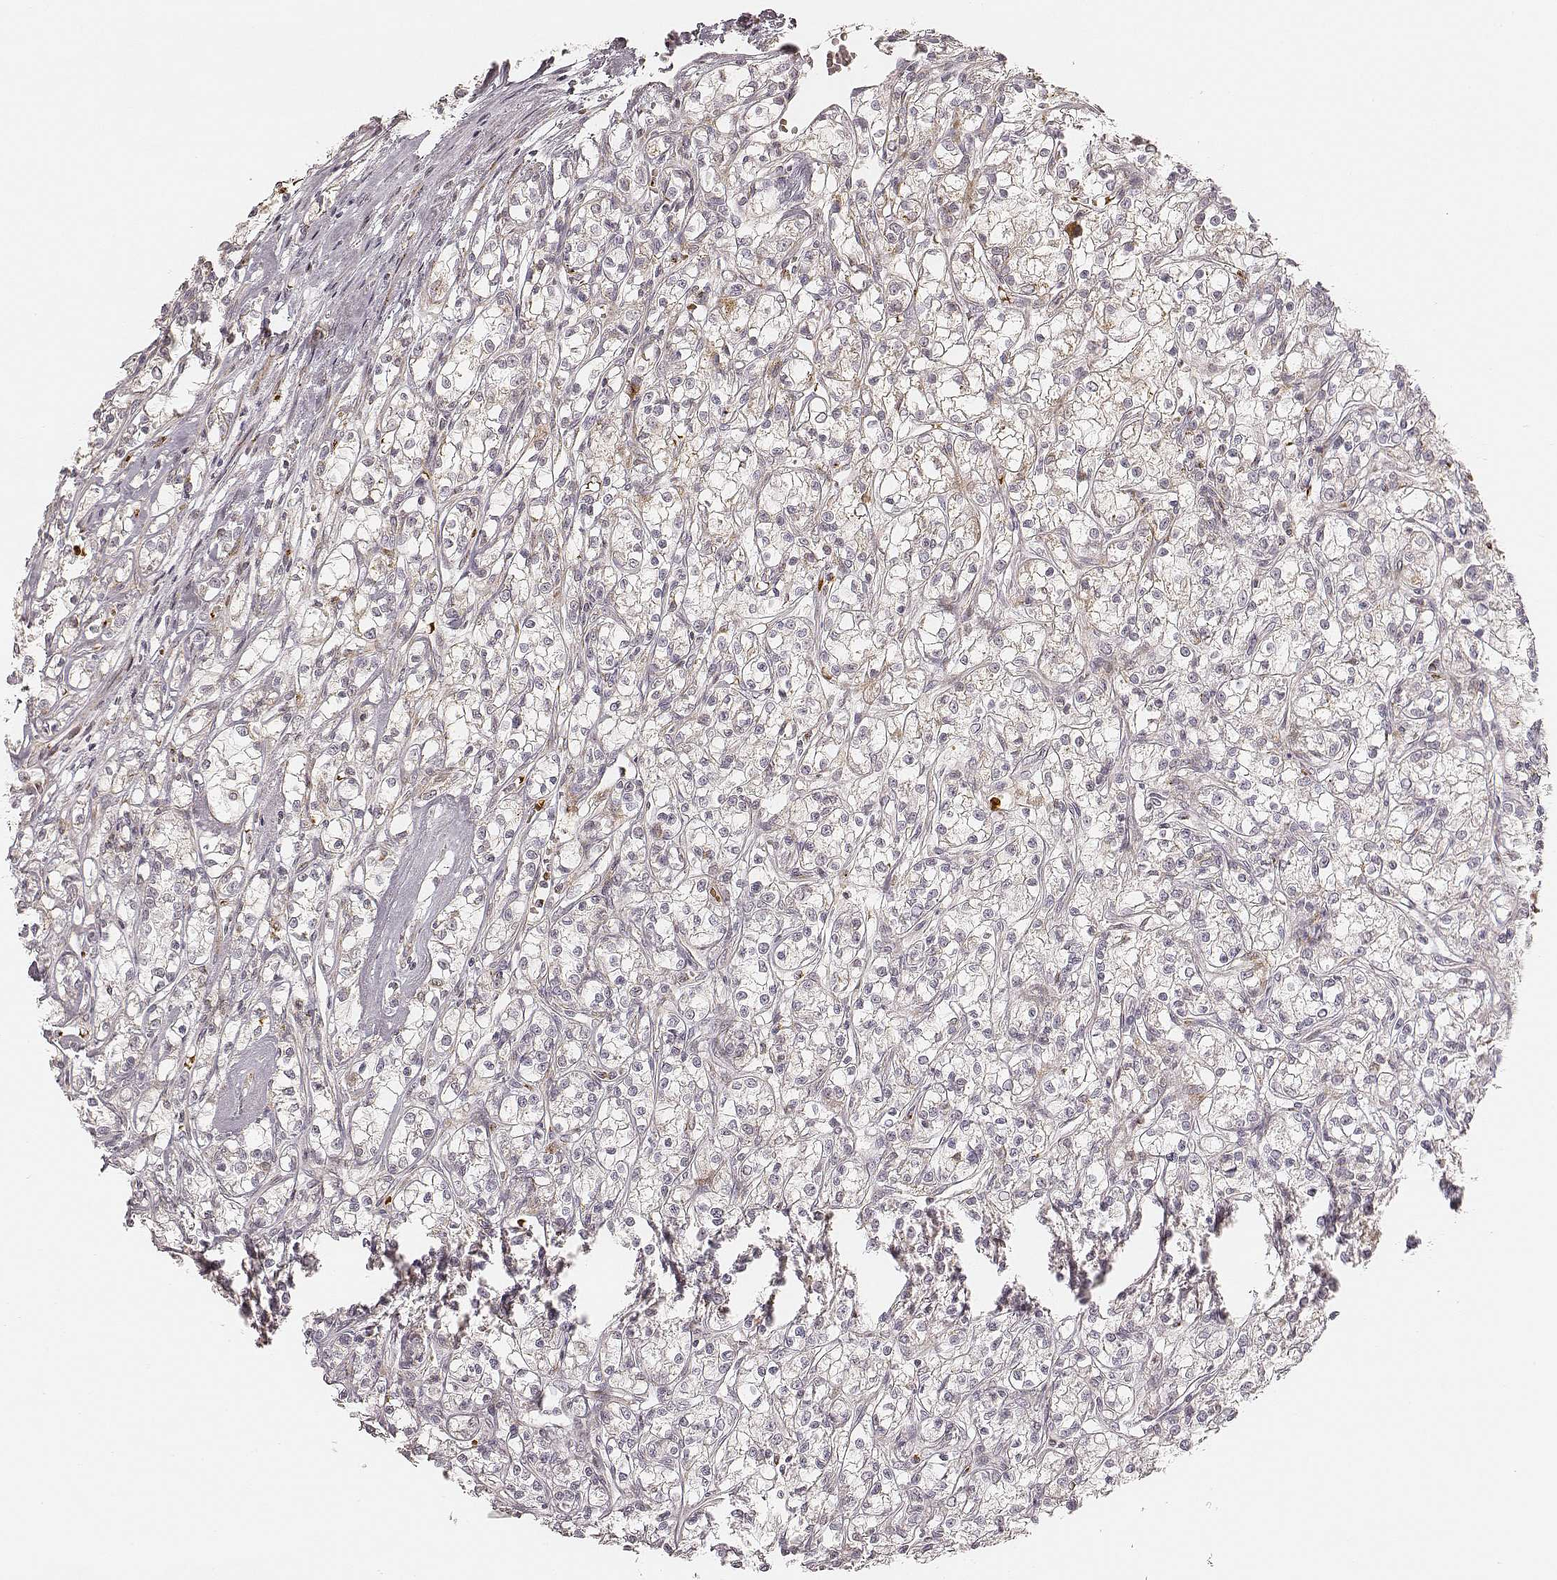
{"staining": {"intensity": "negative", "quantity": "none", "location": "none"}, "tissue": "renal cancer", "cell_type": "Tumor cells", "image_type": "cancer", "snomed": [{"axis": "morphology", "description": "Adenocarcinoma, NOS"}, {"axis": "topography", "description": "Kidney"}], "caption": "Renal adenocarcinoma was stained to show a protein in brown. There is no significant positivity in tumor cells. The staining is performed using DAB (3,3'-diaminobenzidine) brown chromogen with nuclei counter-stained in using hematoxylin.", "gene": "GORASP2", "patient": {"sex": "female", "age": 59}}